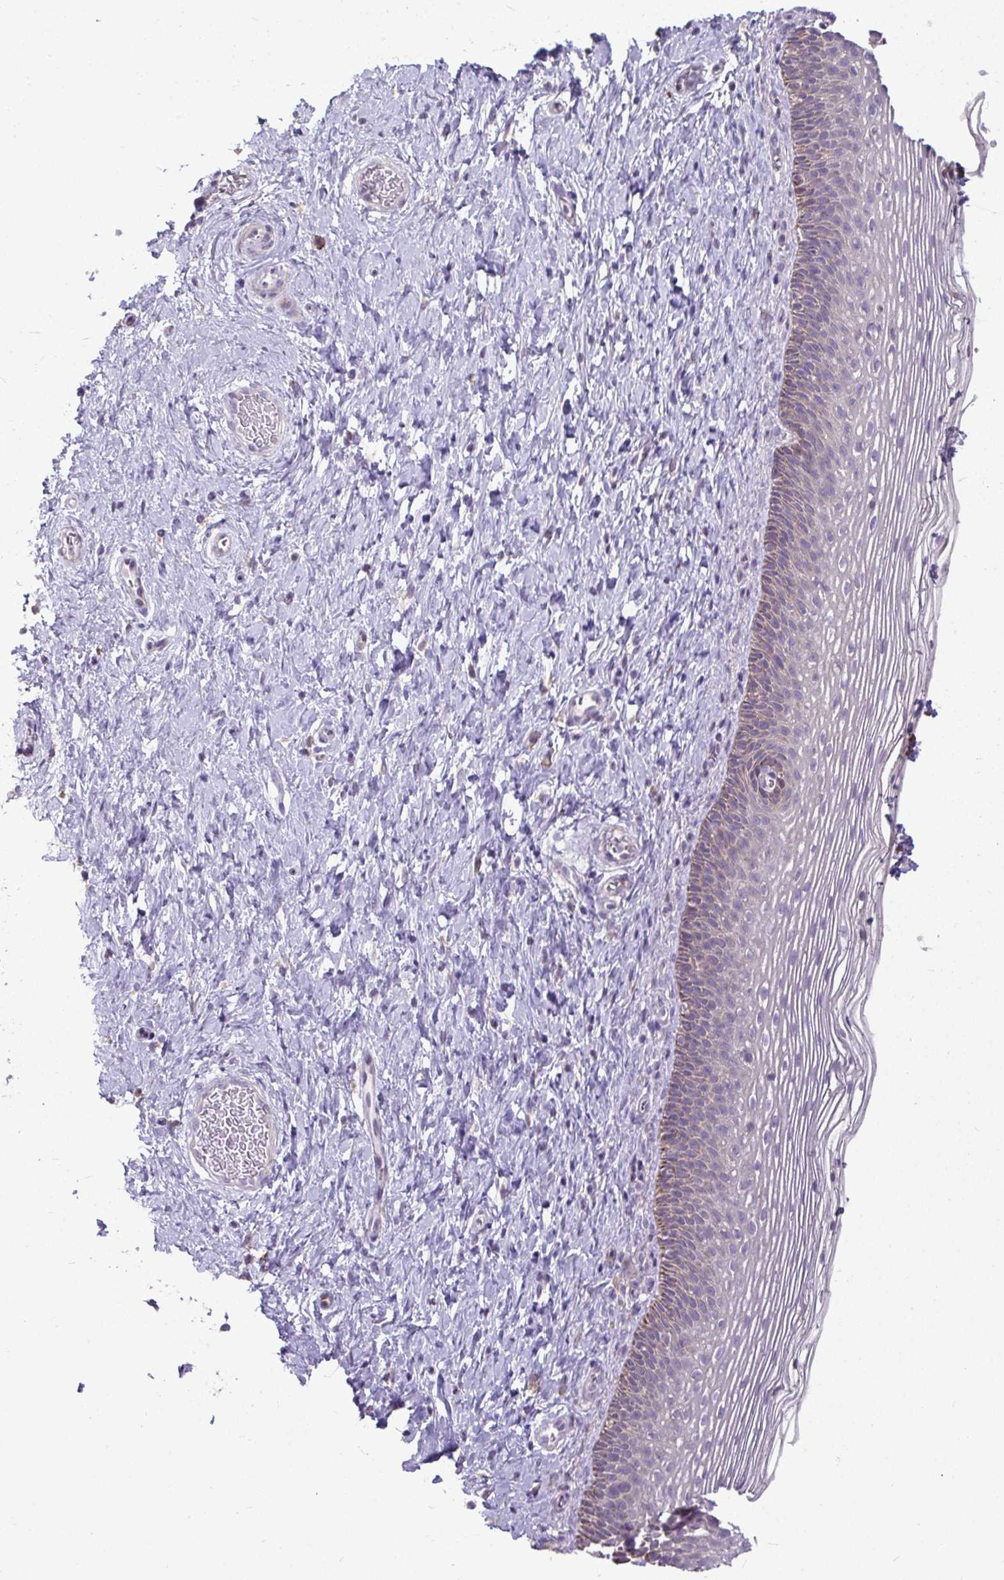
{"staining": {"intensity": "moderate", "quantity": "25%-75%", "location": "cytoplasmic/membranous"}, "tissue": "cervix", "cell_type": "Glandular cells", "image_type": "normal", "snomed": [{"axis": "morphology", "description": "Normal tissue, NOS"}, {"axis": "topography", "description": "Cervix"}], "caption": "Unremarkable cervix demonstrates moderate cytoplasmic/membranous staining in approximately 25%-75% of glandular cells.", "gene": "STRIP1", "patient": {"sex": "female", "age": 34}}